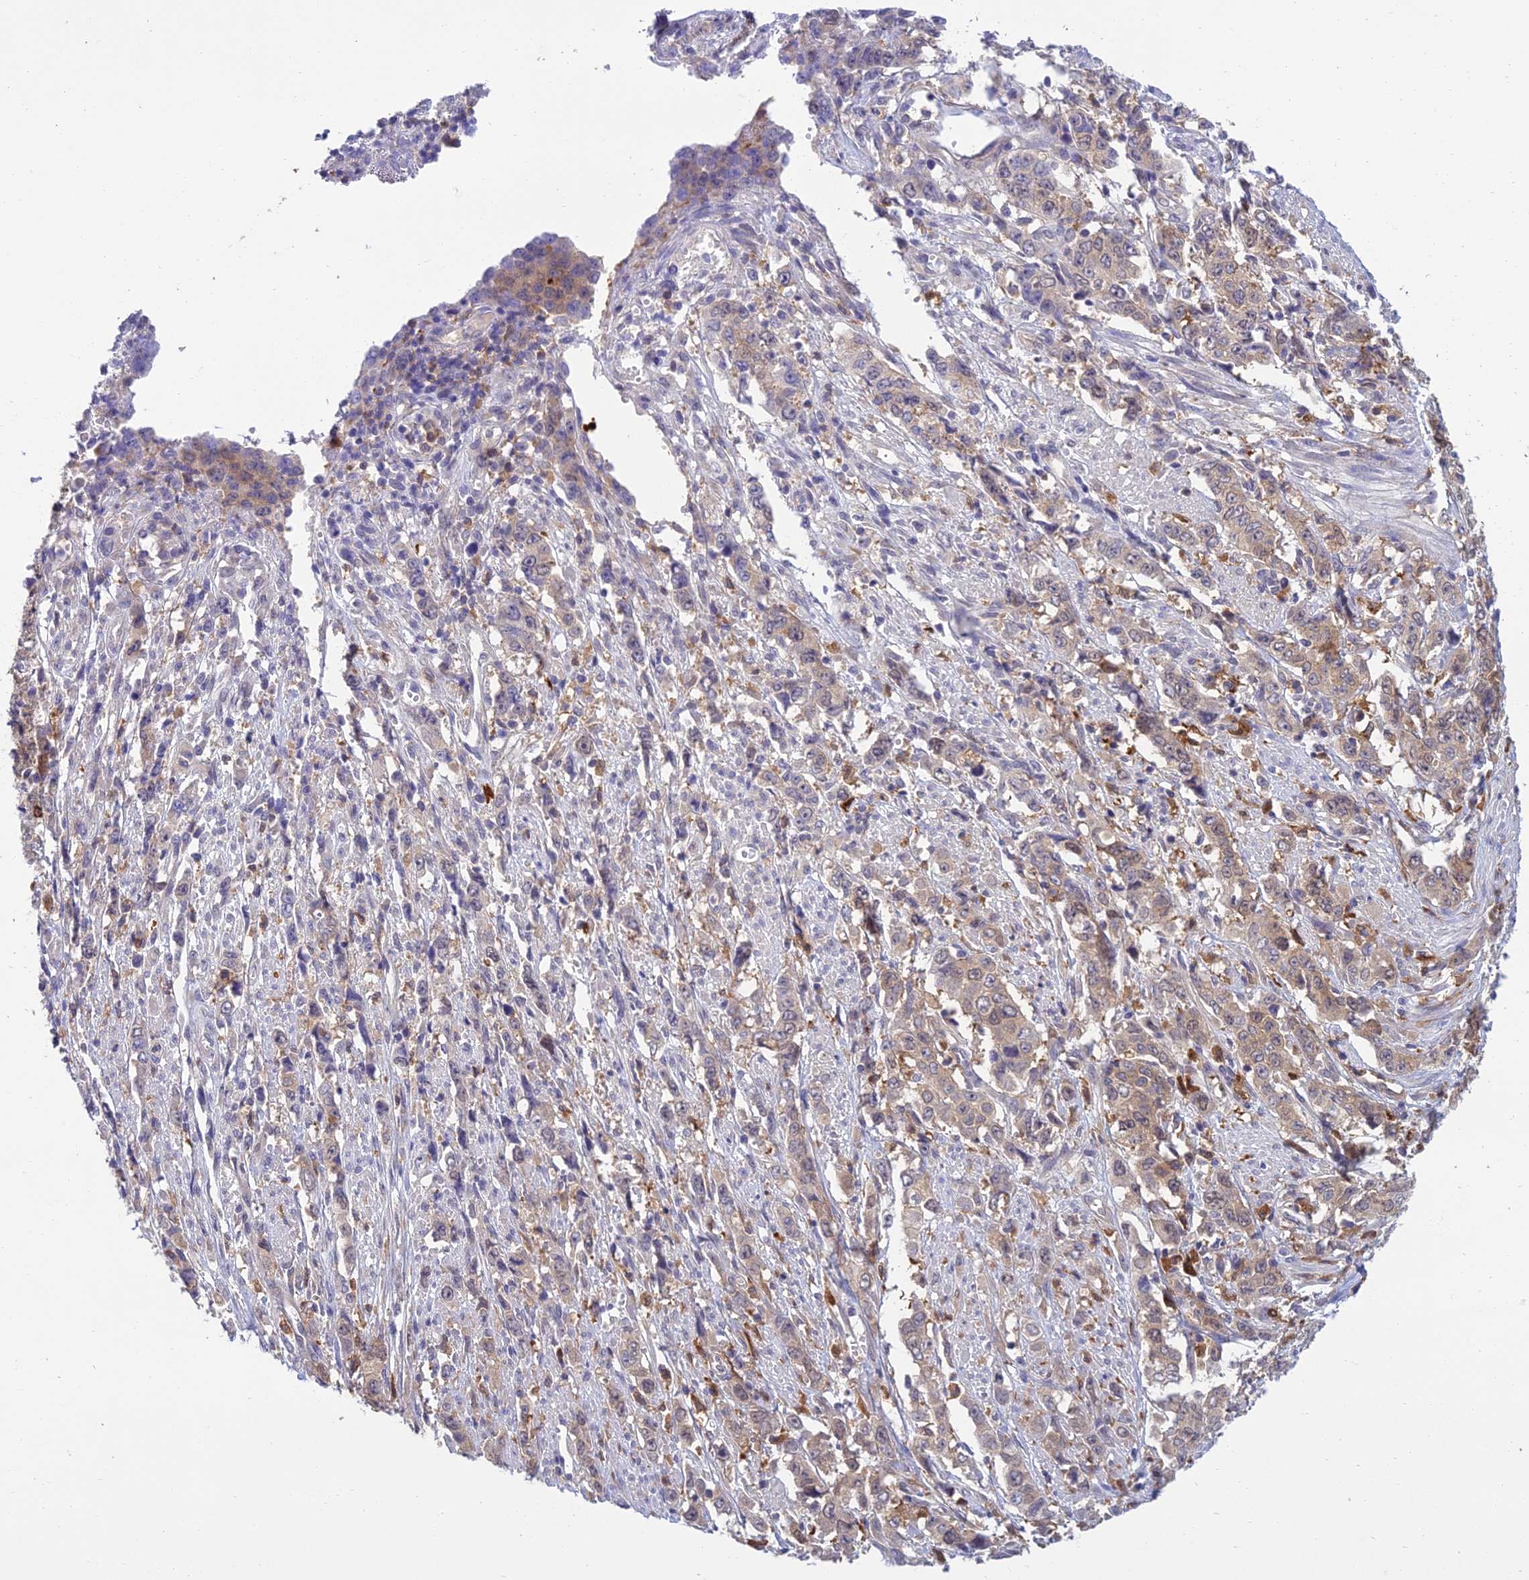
{"staining": {"intensity": "weak", "quantity": "<25%", "location": "cytoplasmic/membranous"}, "tissue": "stomach cancer", "cell_type": "Tumor cells", "image_type": "cancer", "snomed": [{"axis": "morphology", "description": "Adenocarcinoma, NOS"}, {"axis": "topography", "description": "Stomach, upper"}], "caption": "Photomicrograph shows no protein staining in tumor cells of stomach adenocarcinoma tissue.", "gene": "UBE2G1", "patient": {"sex": "male", "age": 62}}